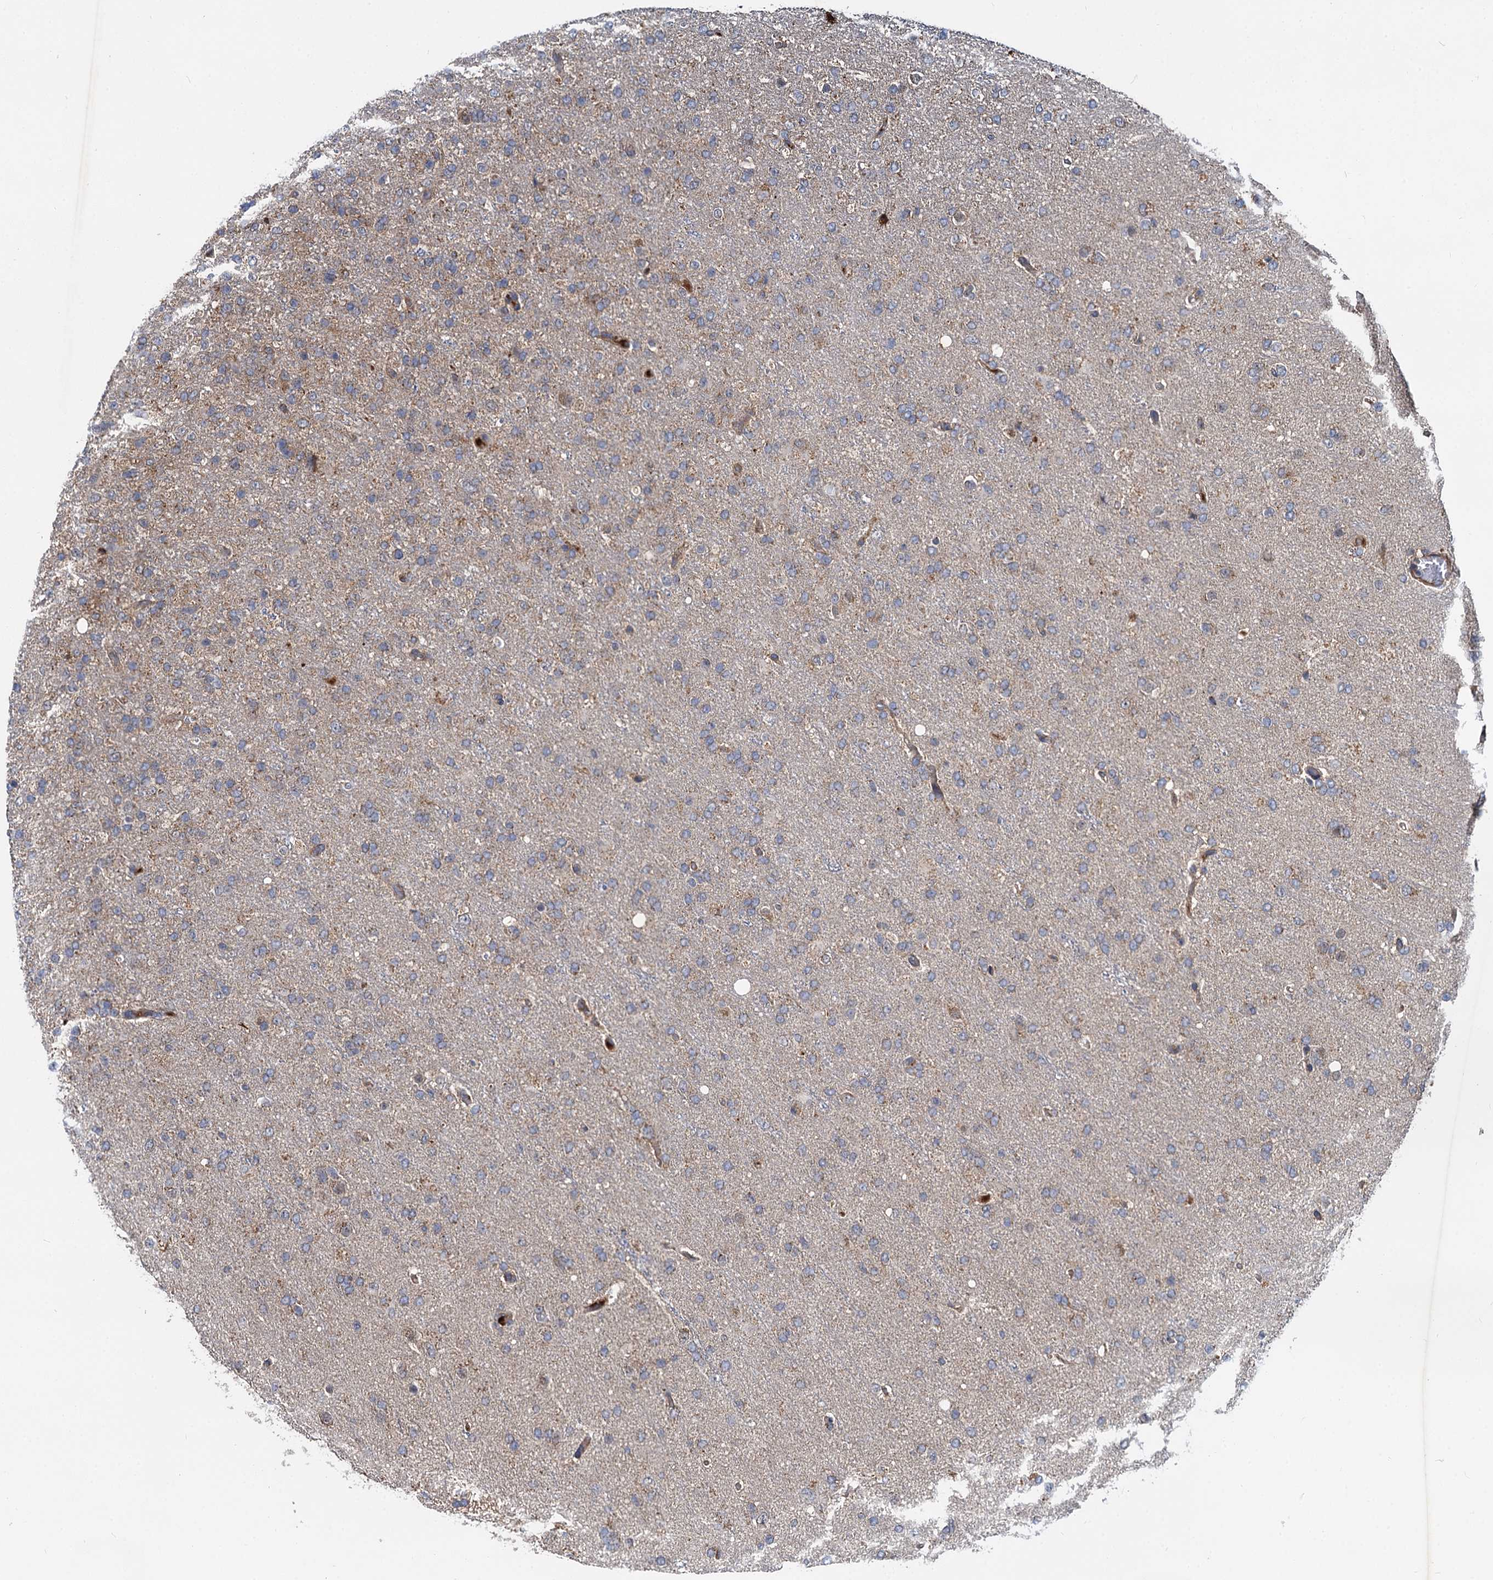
{"staining": {"intensity": "weak", "quantity": "<25%", "location": "cytoplasmic/membranous"}, "tissue": "glioma", "cell_type": "Tumor cells", "image_type": "cancer", "snomed": [{"axis": "morphology", "description": "Glioma, malignant, High grade"}, {"axis": "topography", "description": "Brain"}], "caption": "Immunohistochemistry (IHC) of malignant high-grade glioma demonstrates no expression in tumor cells.", "gene": "SPRYD3", "patient": {"sex": "female", "age": 74}}